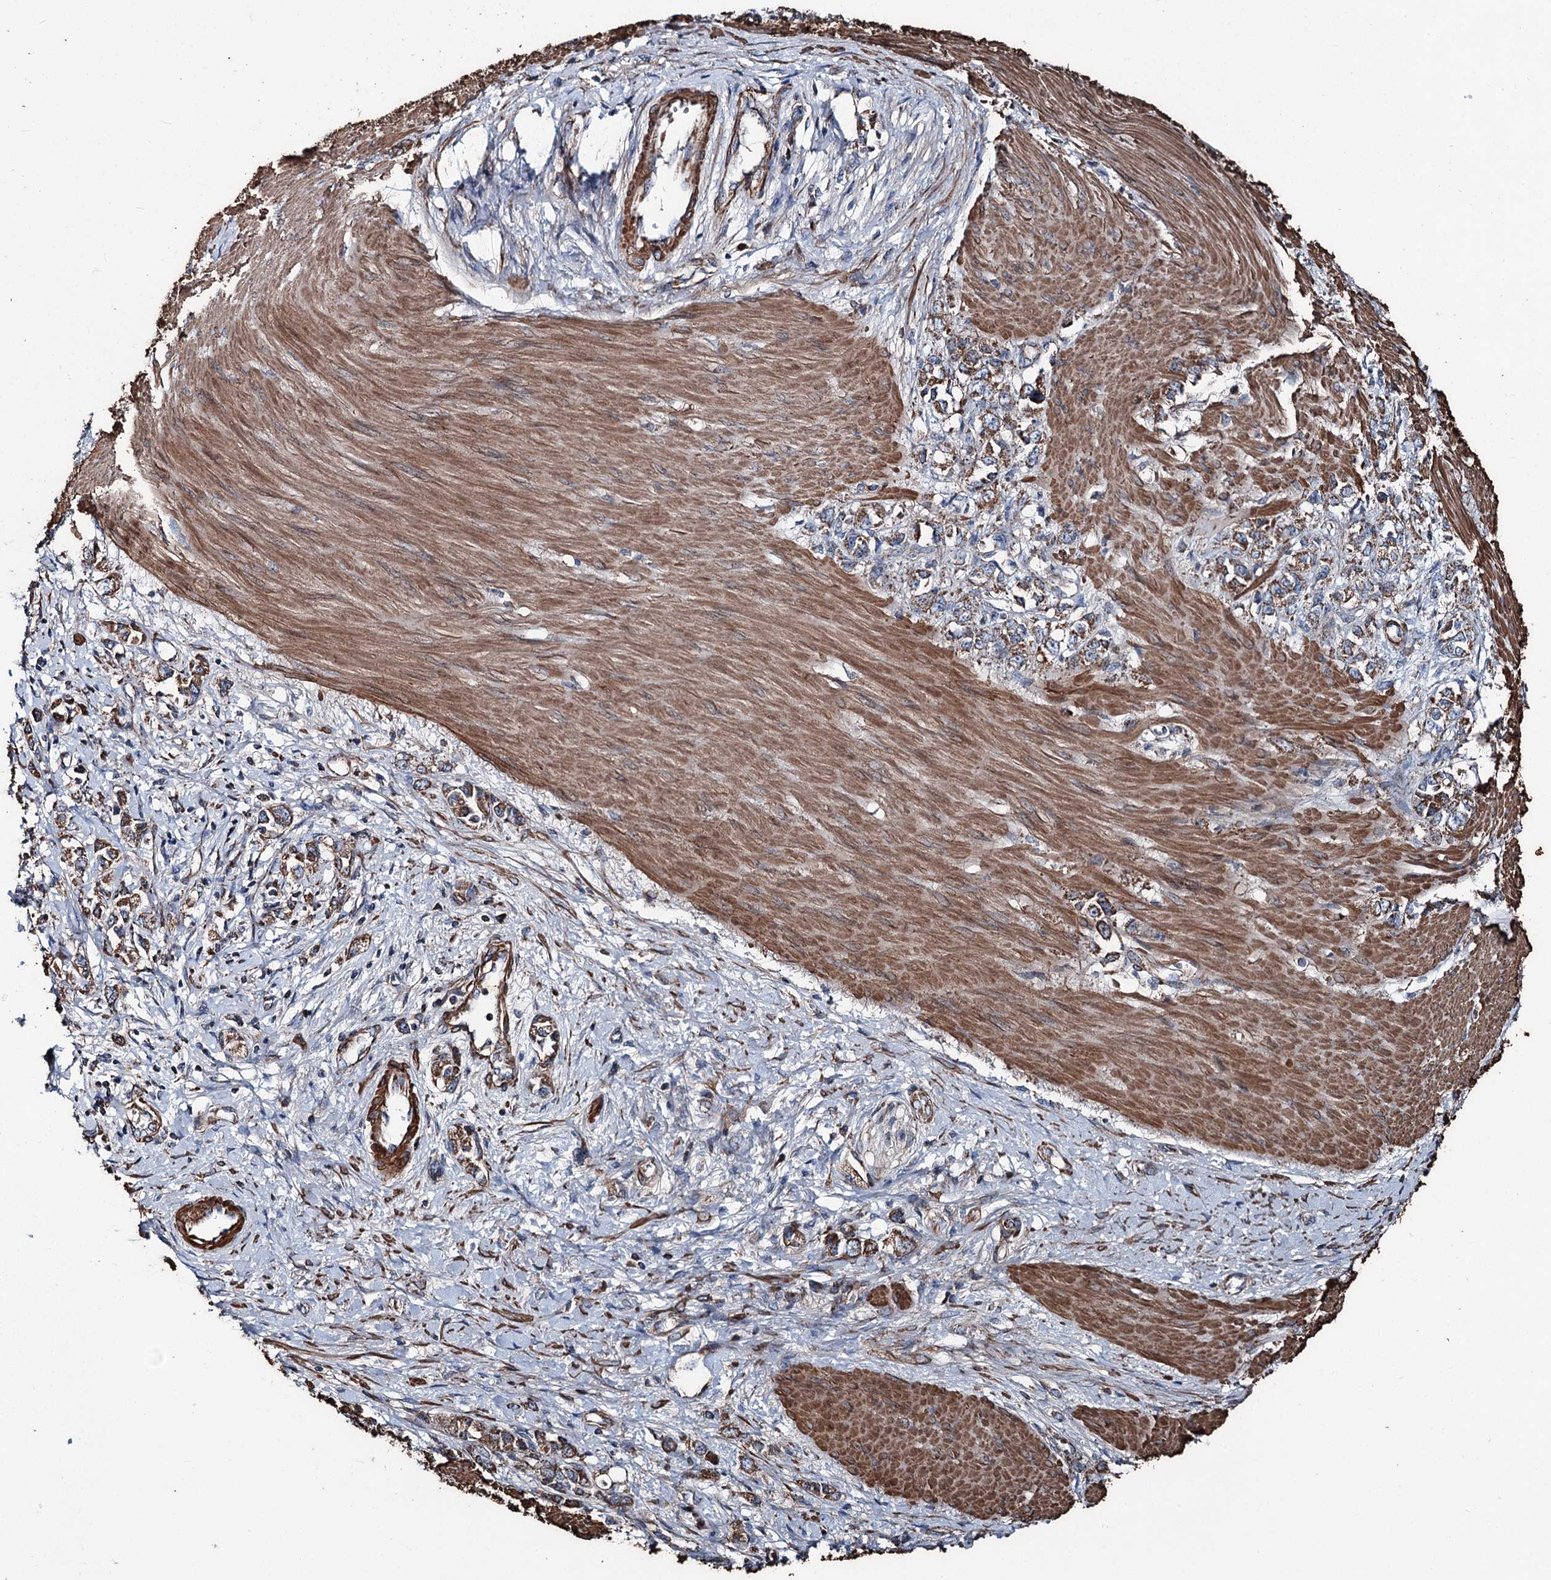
{"staining": {"intensity": "moderate", "quantity": ">75%", "location": "cytoplasmic/membranous"}, "tissue": "stomach cancer", "cell_type": "Tumor cells", "image_type": "cancer", "snomed": [{"axis": "morphology", "description": "Adenocarcinoma, NOS"}, {"axis": "topography", "description": "Stomach"}], "caption": "High-power microscopy captured an IHC histopathology image of adenocarcinoma (stomach), revealing moderate cytoplasmic/membranous staining in about >75% of tumor cells. (Stains: DAB (3,3'-diaminobenzidine) in brown, nuclei in blue, Microscopy: brightfield microscopy at high magnification).", "gene": "DDIAS", "patient": {"sex": "female", "age": 76}}